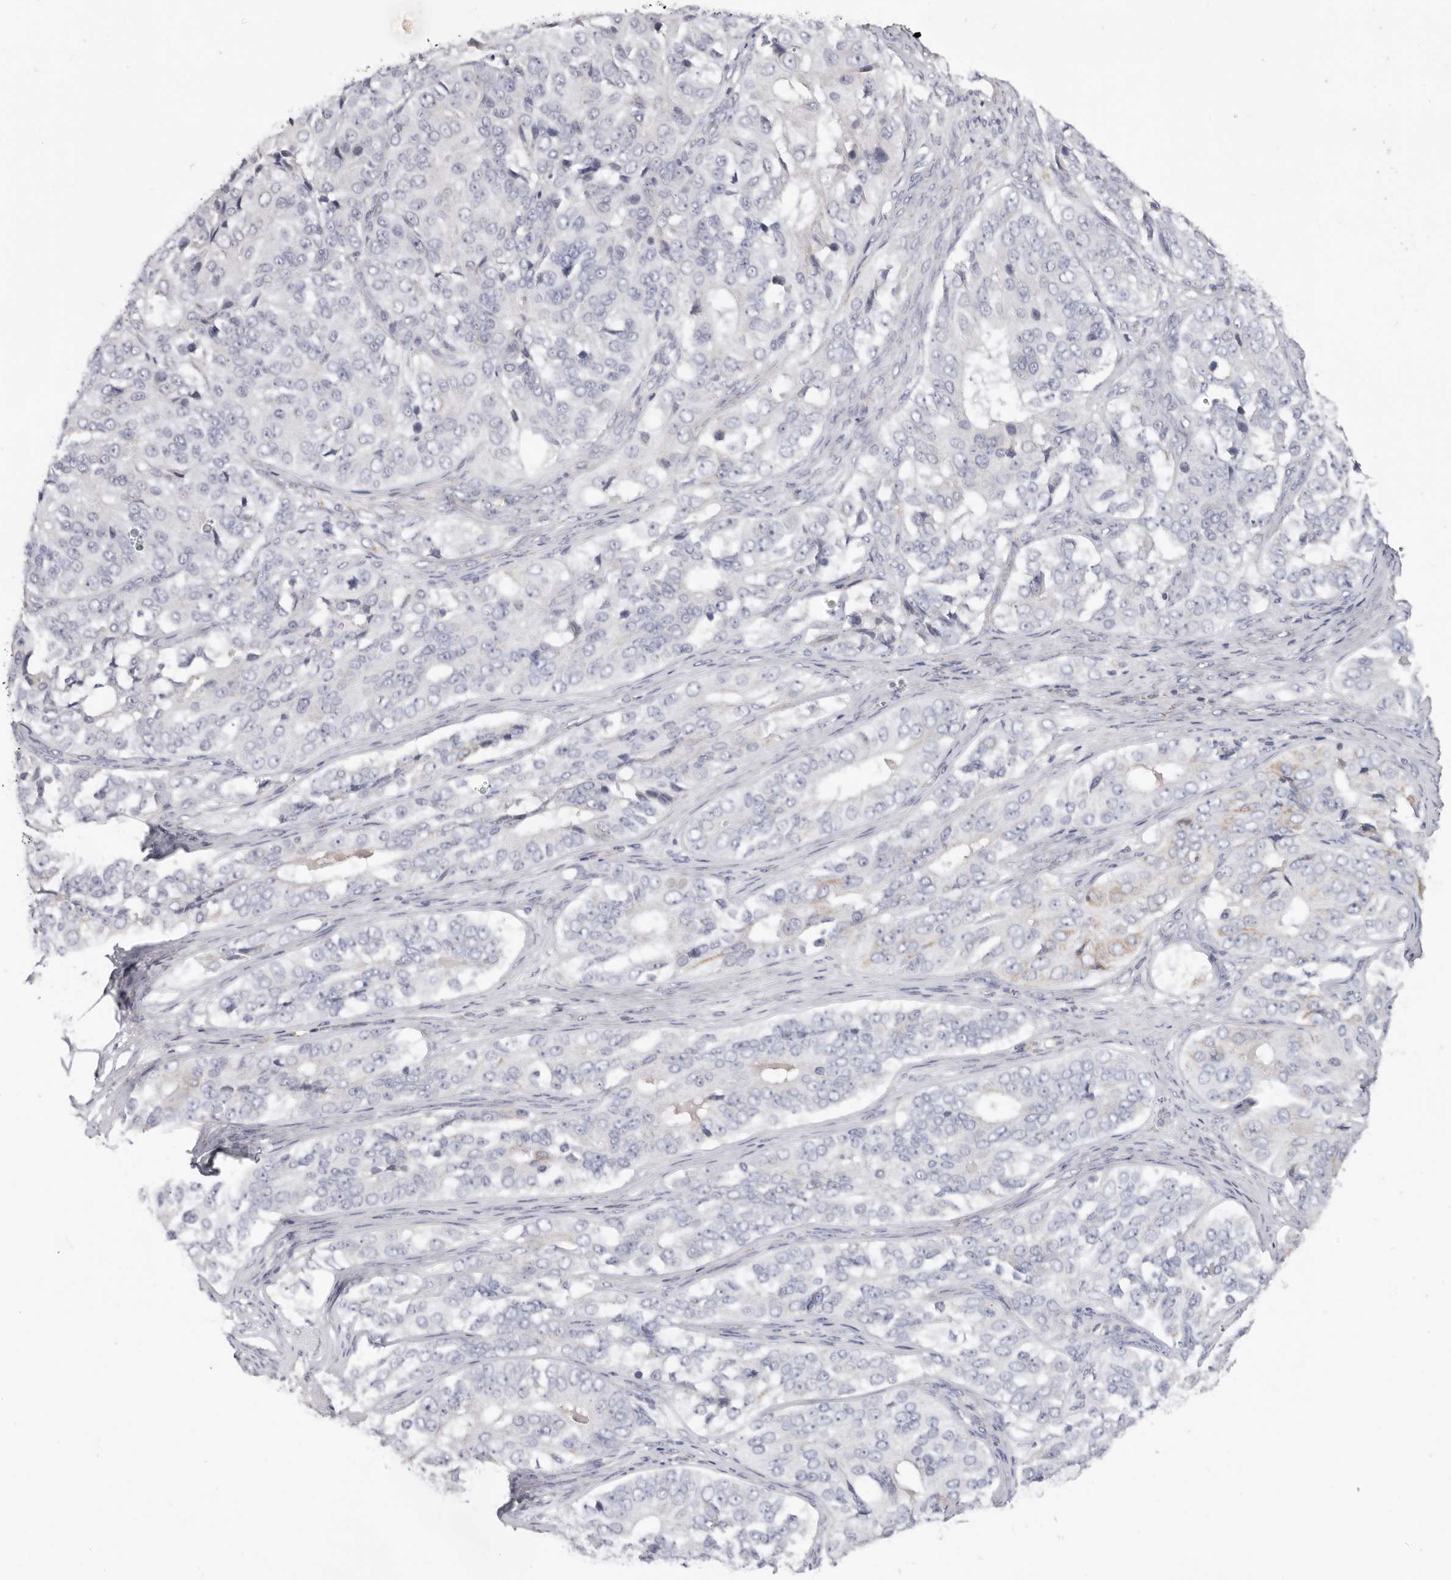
{"staining": {"intensity": "negative", "quantity": "none", "location": "none"}, "tissue": "ovarian cancer", "cell_type": "Tumor cells", "image_type": "cancer", "snomed": [{"axis": "morphology", "description": "Carcinoma, endometroid"}, {"axis": "topography", "description": "Ovary"}], "caption": "The histopathology image reveals no significant expression in tumor cells of ovarian endometroid carcinoma.", "gene": "RSPO2", "patient": {"sex": "female", "age": 51}}